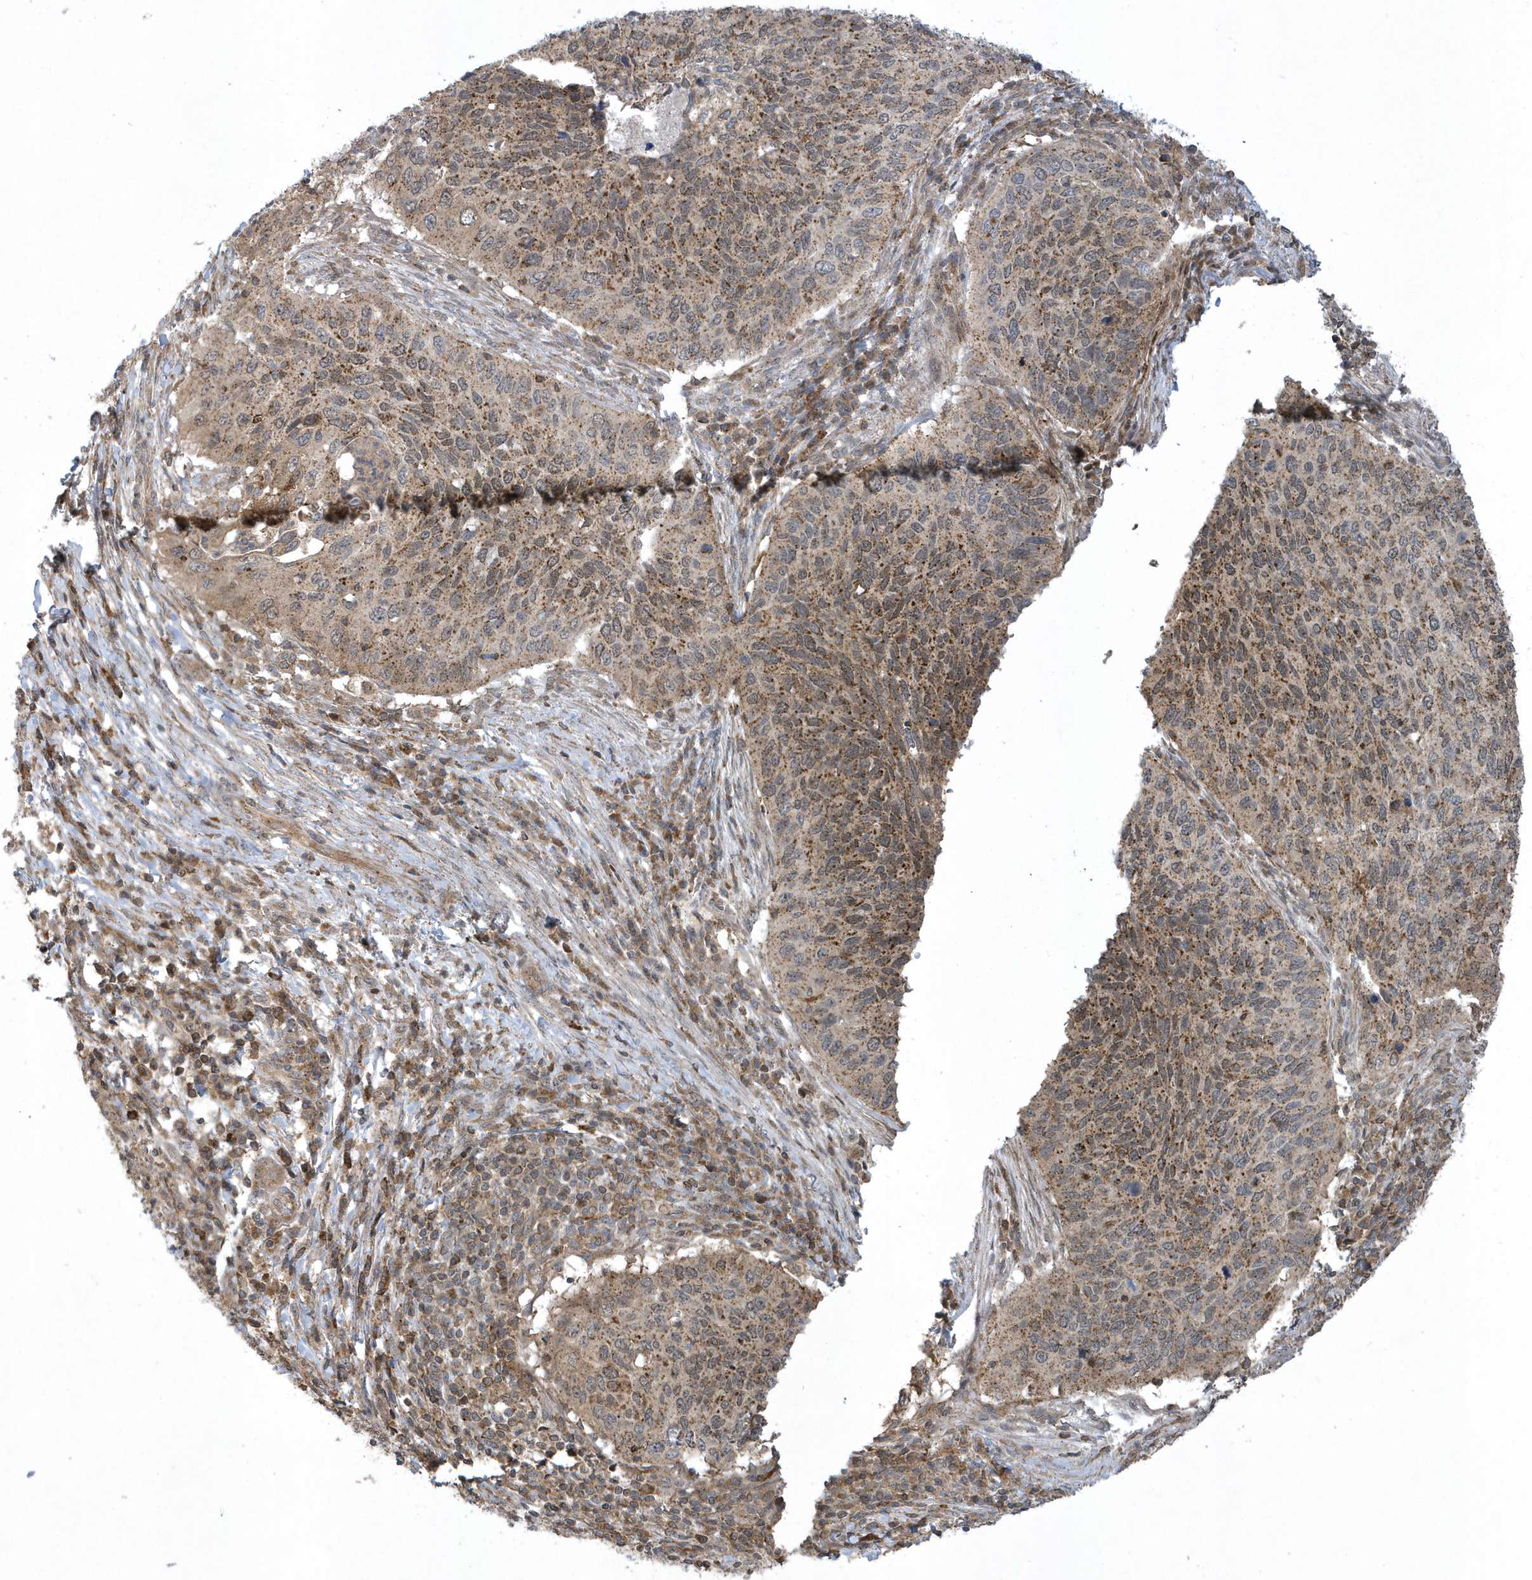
{"staining": {"intensity": "moderate", "quantity": ">75%", "location": "cytoplasmic/membranous"}, "tissue": "cervical cancer", "cell_type": "Tumor cells", "image_type": "cancer", "snomed": [{"axis": "morphology", "description": "Squamous cell carcinoma, NOS"}, {"axis": "topography", "description": "Cervix"}], "caption": "This micrograph displays immunohistochemistry staining of cervical cancer (squamous cell carcinoma), with medium moderate cytoplasmic/membranous staining in about >75% of tumor cells.", "gene": "STAMBP", "patient": {"sex": "female", "age": 38}}